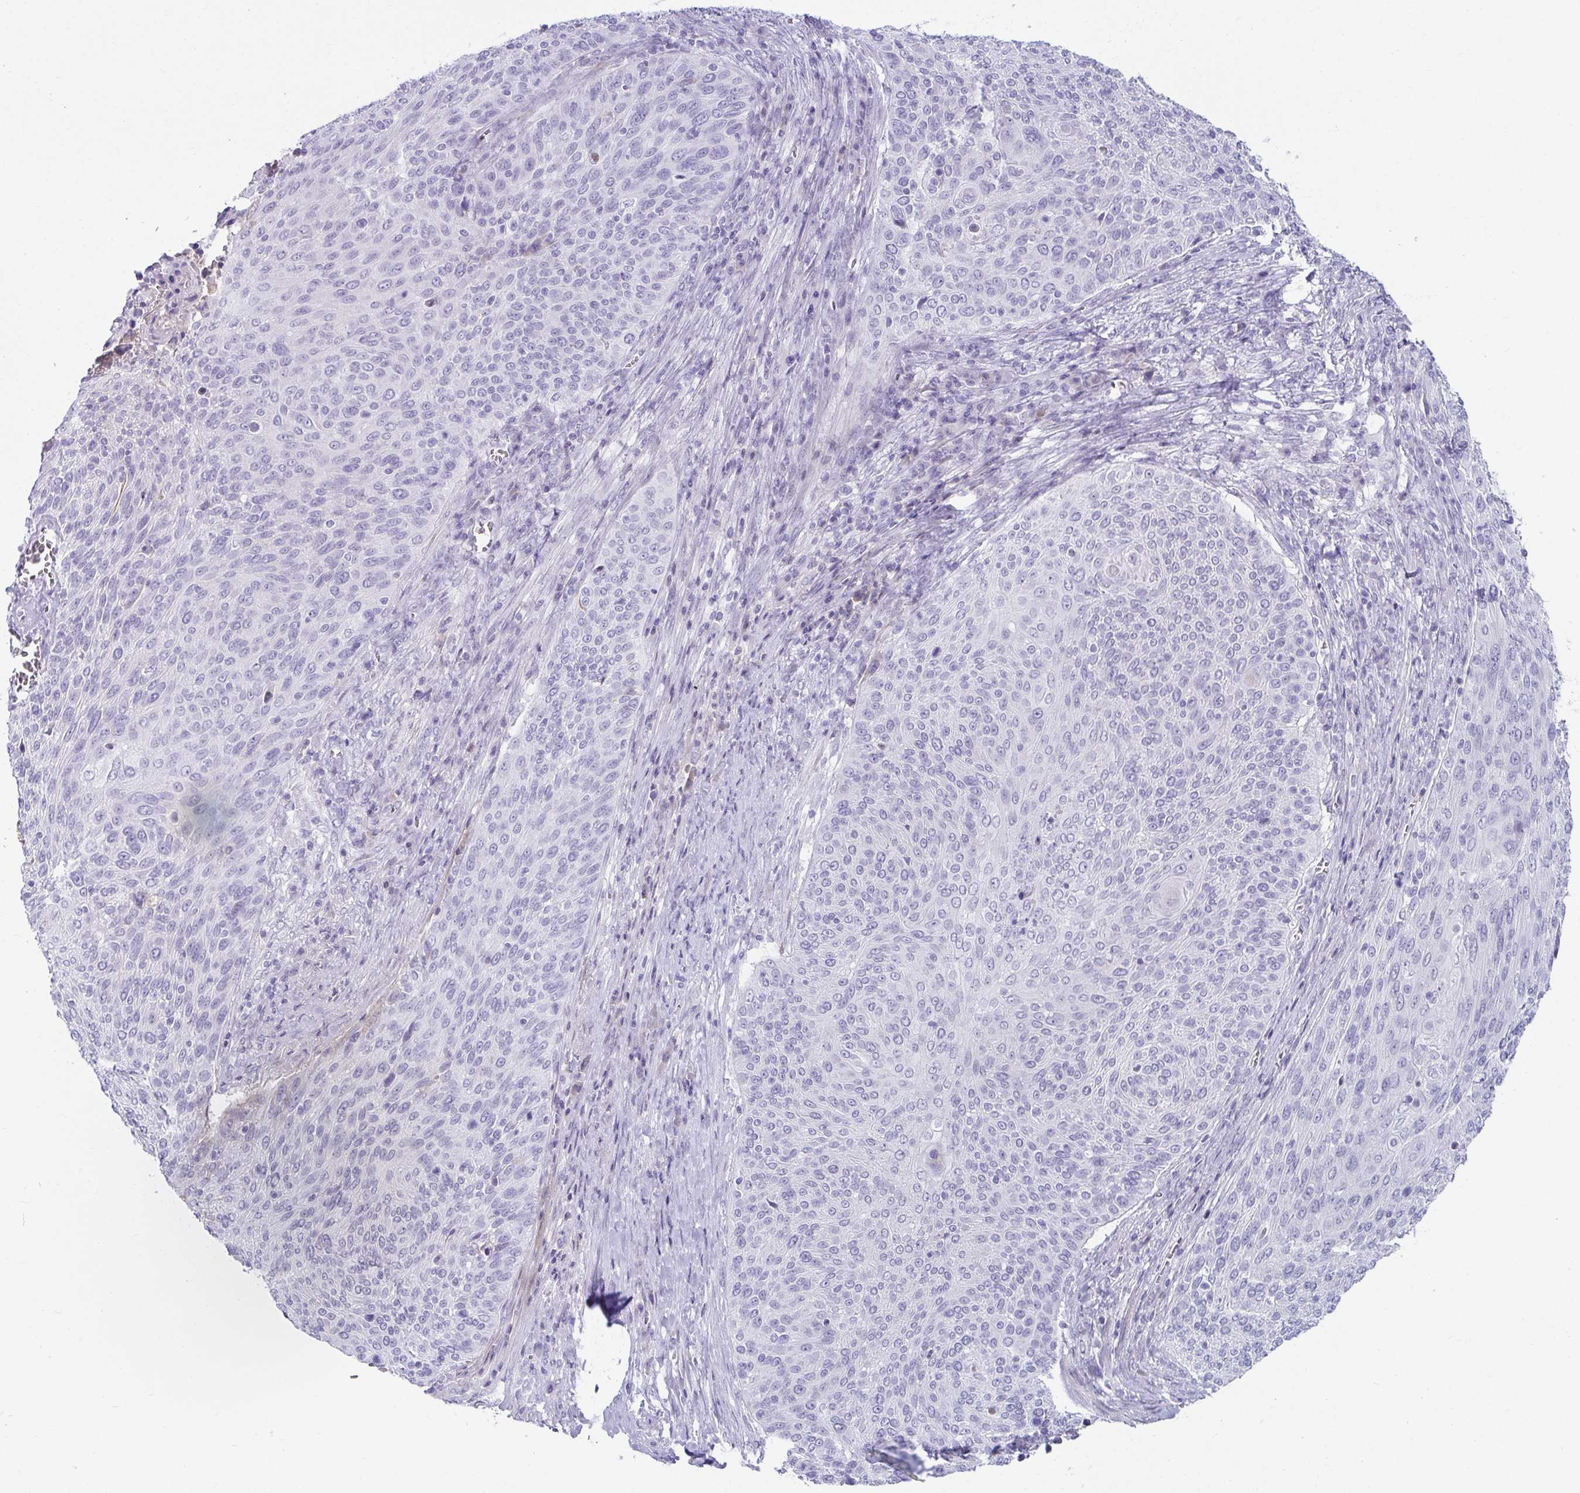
{"staining": {"intensity": "negative", "quantity": "none", "location": "none"}, "tissue": "cervical cancer", "cell_type": "Tumor cells", "image_type": "cancer", "snomed": [{"axis": "morphology", "description": "Squamous cell carcinoma, NOS"}, {"axis": "topography", "description": "Cervix"}], "caption": "A photomicrograph of human cervical squamous cell carcinoma is negative for staining in tumor cells. (Stains: DAB (3,3'-diaminobenzidine) IHC with hematoxylin counter stain, Microscopy: brightfield microscopy at high magnification).", "gene": "NPY", "patient": {"sex": "female", "age": 31}}